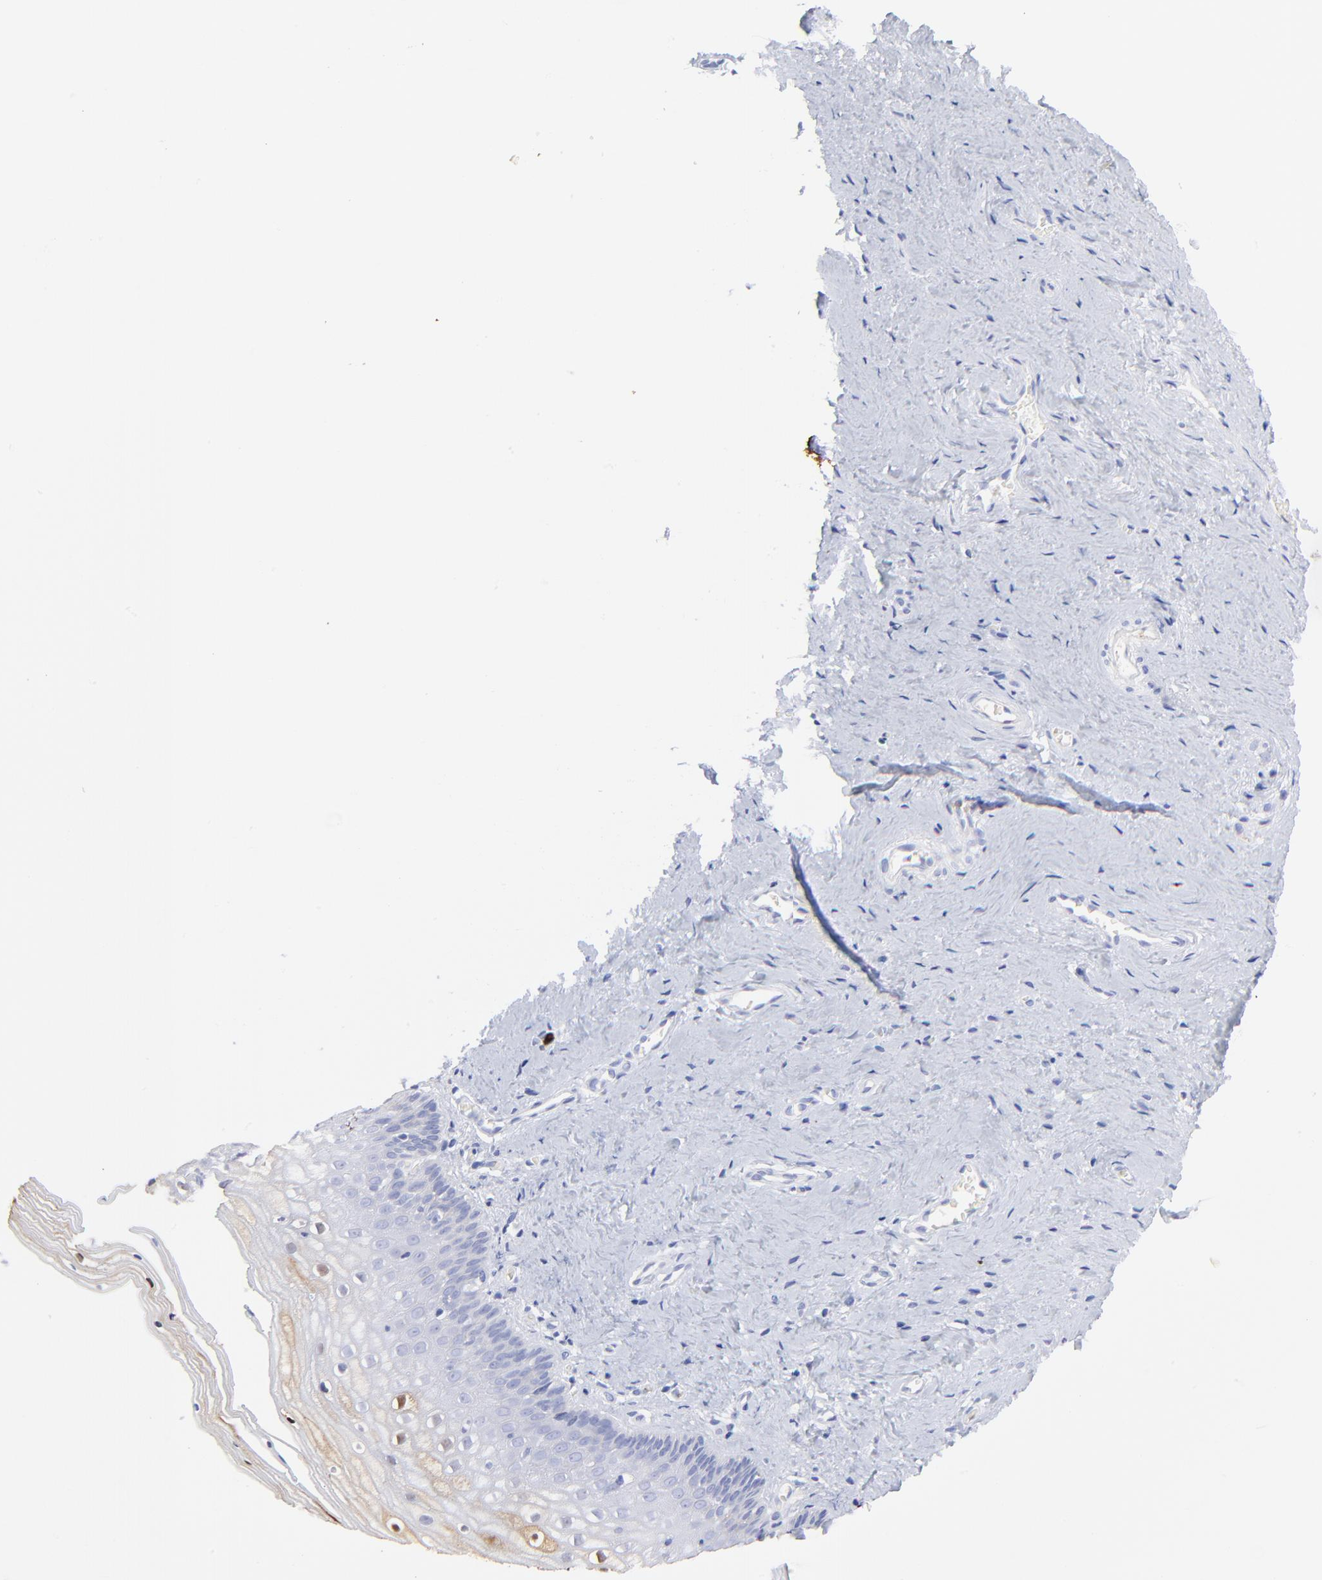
{"staining": {"intensity": "weak", "quantity": "<25%", "location": "nuclear"}, "tissue": "vagina", "cell_type": "Squamous epithelial cells", "image_type": "normal", "snomed": [{"axis": "morphology", "description": "Normal tissue, NOS"}, {"axis": "topography", "description": "Vagina"}], "caption": "Benign vagina was stained to show a protein in brown. There is no significant staining in squamous epithelial cells.", "gene": "S100A12", "patient": {"sex": "female", "age": 46}}